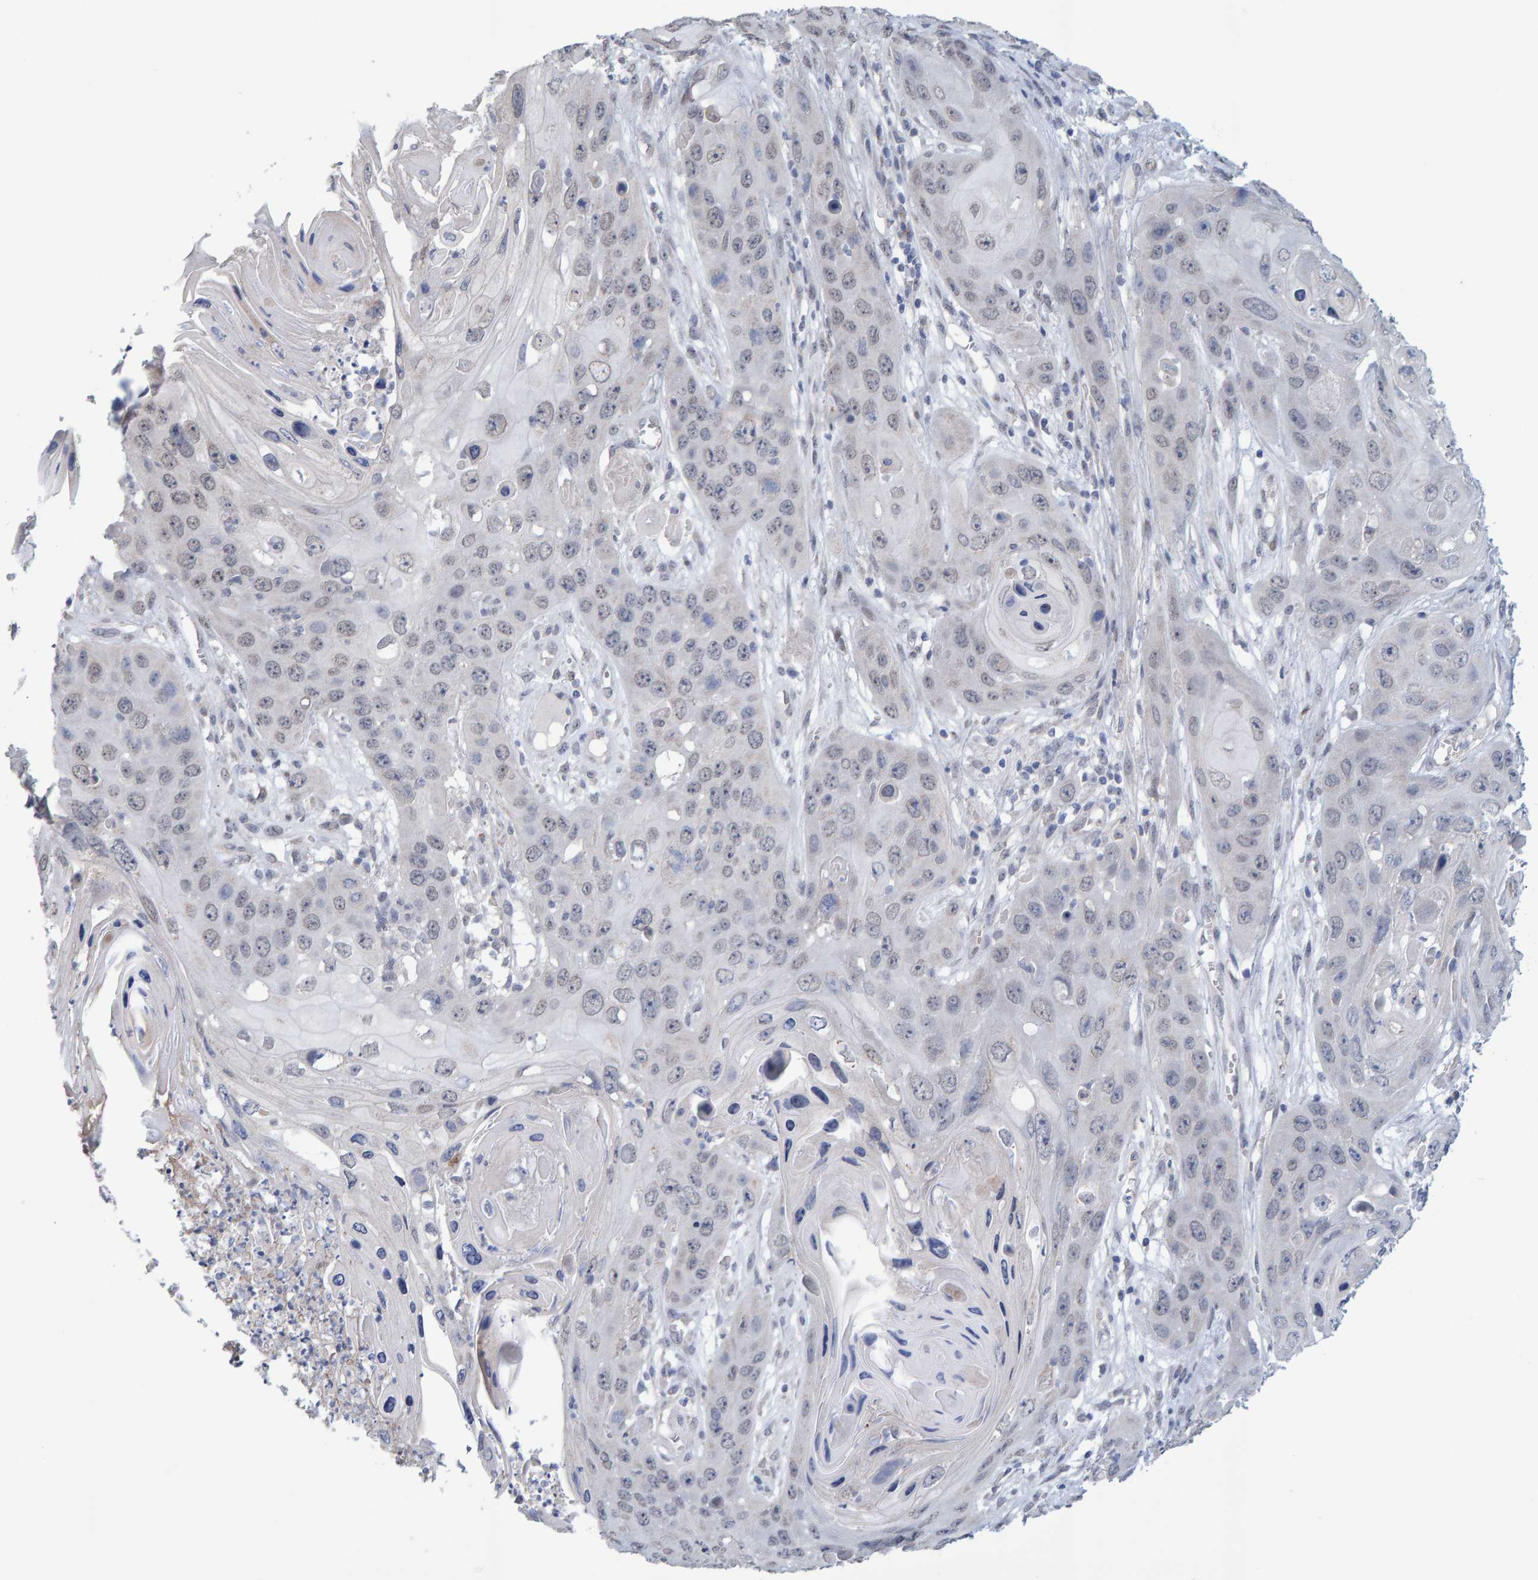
{"staining": {"intensity": "weak", "quantity": "<25%", "location": "nuclear"}, "tissue": "skin cancer", "cell_type": "Tumor cells", "image_type": "cancer", "snomed": [{"axis": "morphology", "description": "Squamous cell carcinoma, NOS"}, {"axis": "topography", "description": "Skin"}], "caption": "Tumor cells show no significant protein expression in skin cancer.", "gene": "USP43", "patient": {"sex": "male", "age": 55}}